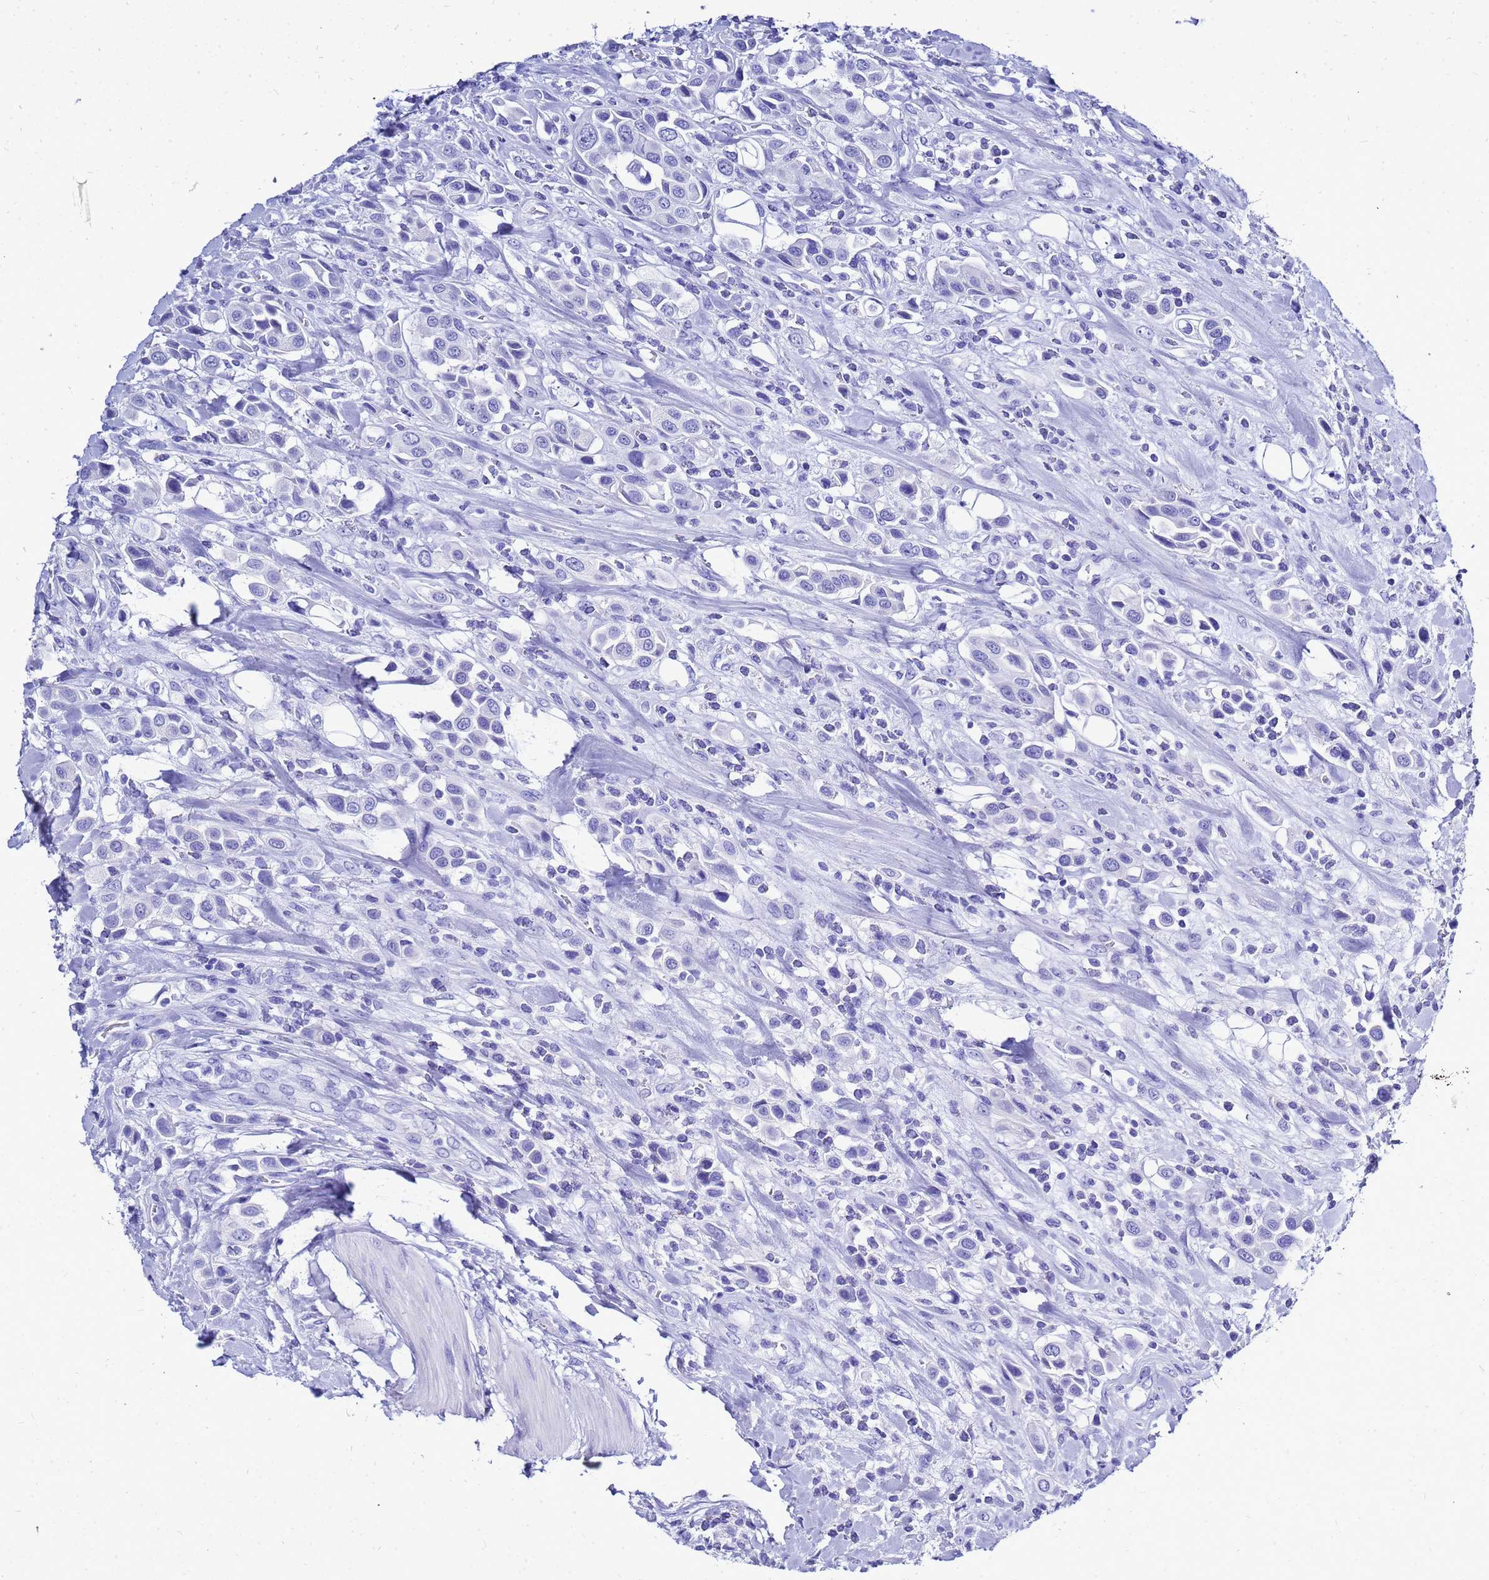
{"staining": {"intensity": "negative", "quantity": "none", "location": "none"}, "tissue": "urothelial cancer", "cell_type": "Tumor cells", "image_type": "cancer", "snomed": [{"axis": "morphology", "description": "Urothelial carcinoma, High grade"}, {"axis": "topography", "description": "Urinary bladder"}], "caption": "The photomicrograph exhibits no significant expression in tumor cells of urothelial cancer.", "gene": "LIPF", "patient": {"sex": "male", "age": 50}}